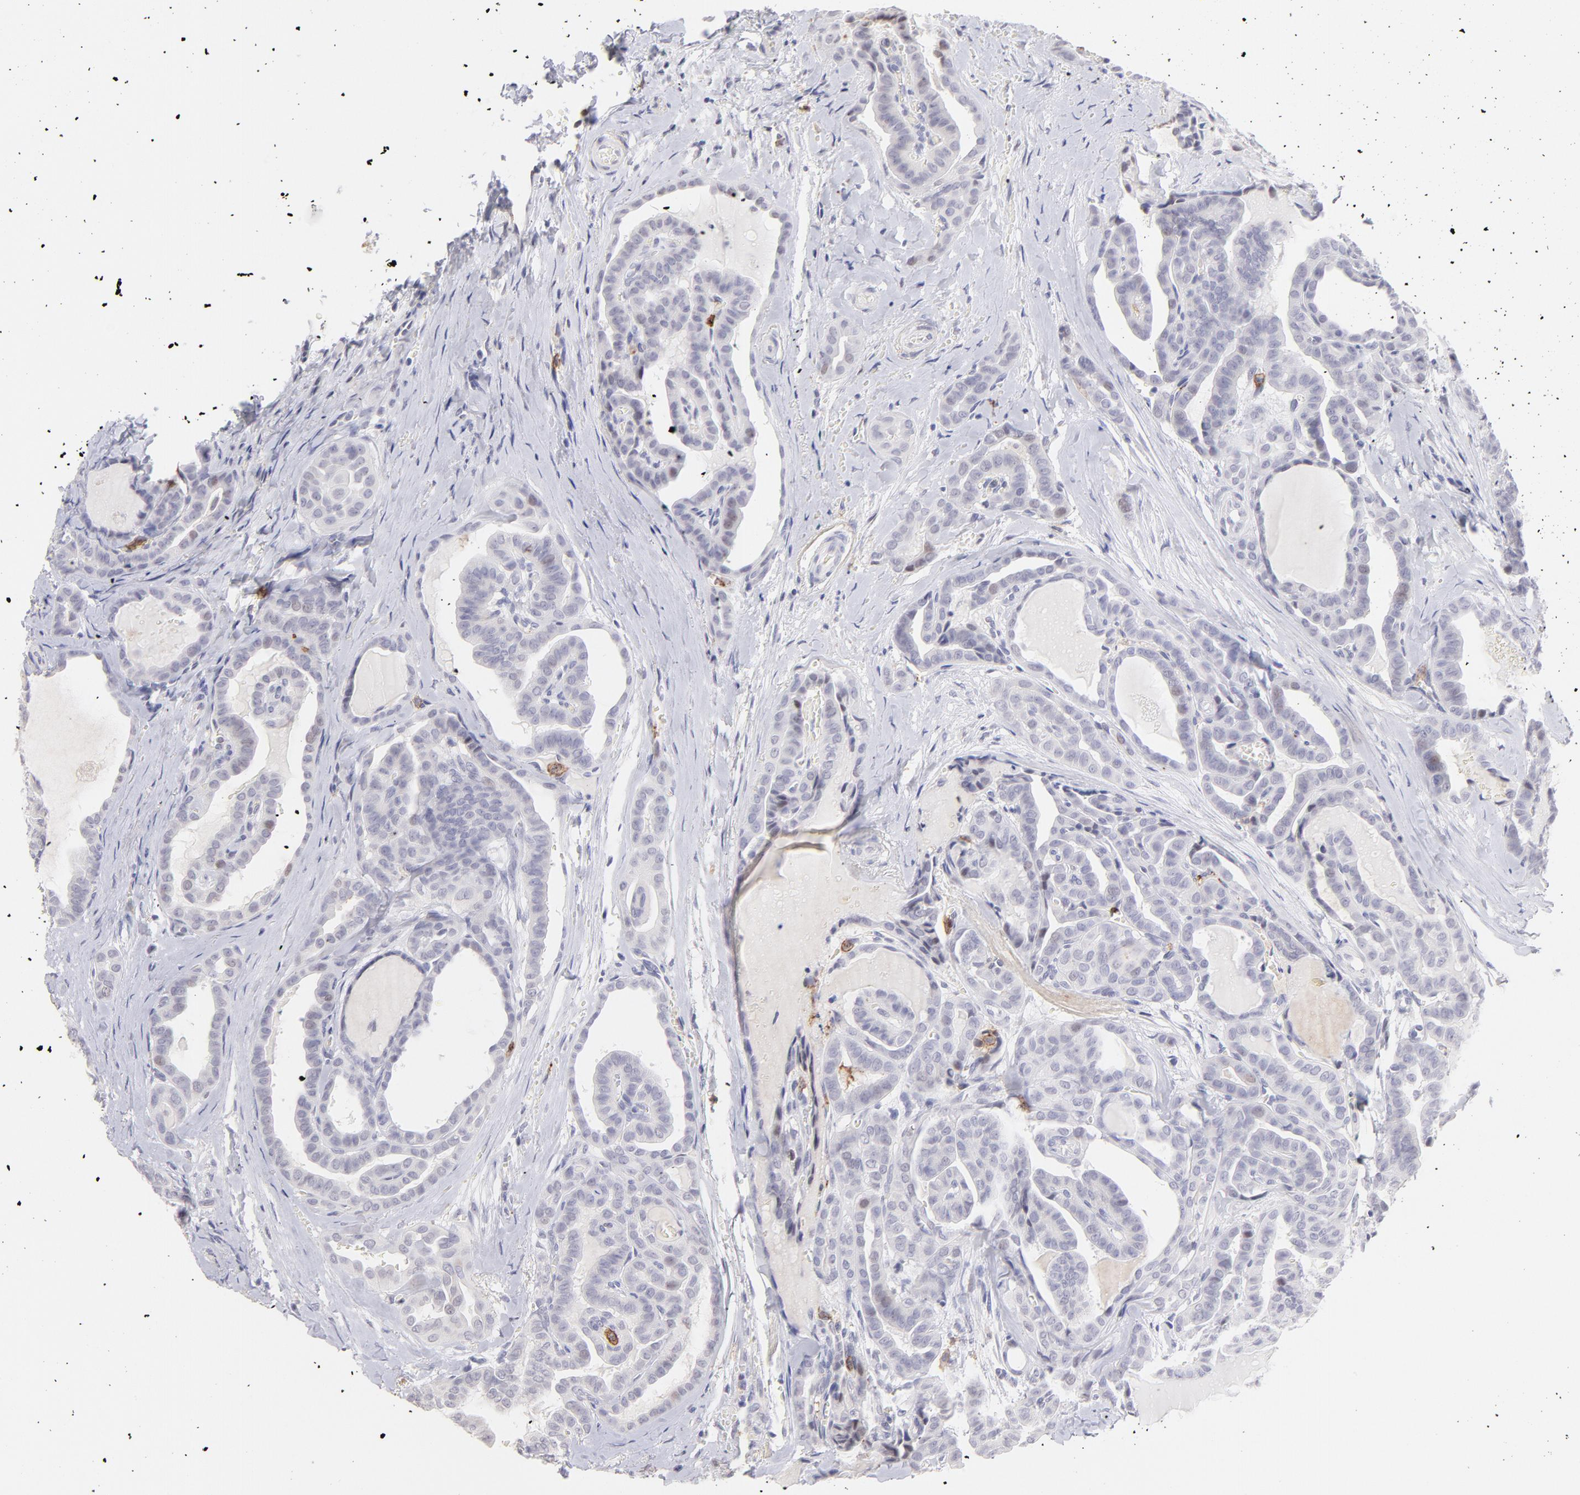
{"staining": {"intensity": "negative", "quantity": "none", "location": "none"}, "tissue": "thyroid cancer", "cell_type": "Tumor cells", "image_type": "cancer", "snomed": [{"axis": "morphology", "description": "Carcinoma, NOS"}, {"axis": "topography", "description": "Thyroid gland"}], "caption": "Thyroid cancer (carcinoma) stained for a protein using immunohistochemistry (IHC) displays no expression tumor cells.", "gene": "LTB4R", "patient": {"sex": "female", "age": 91}}